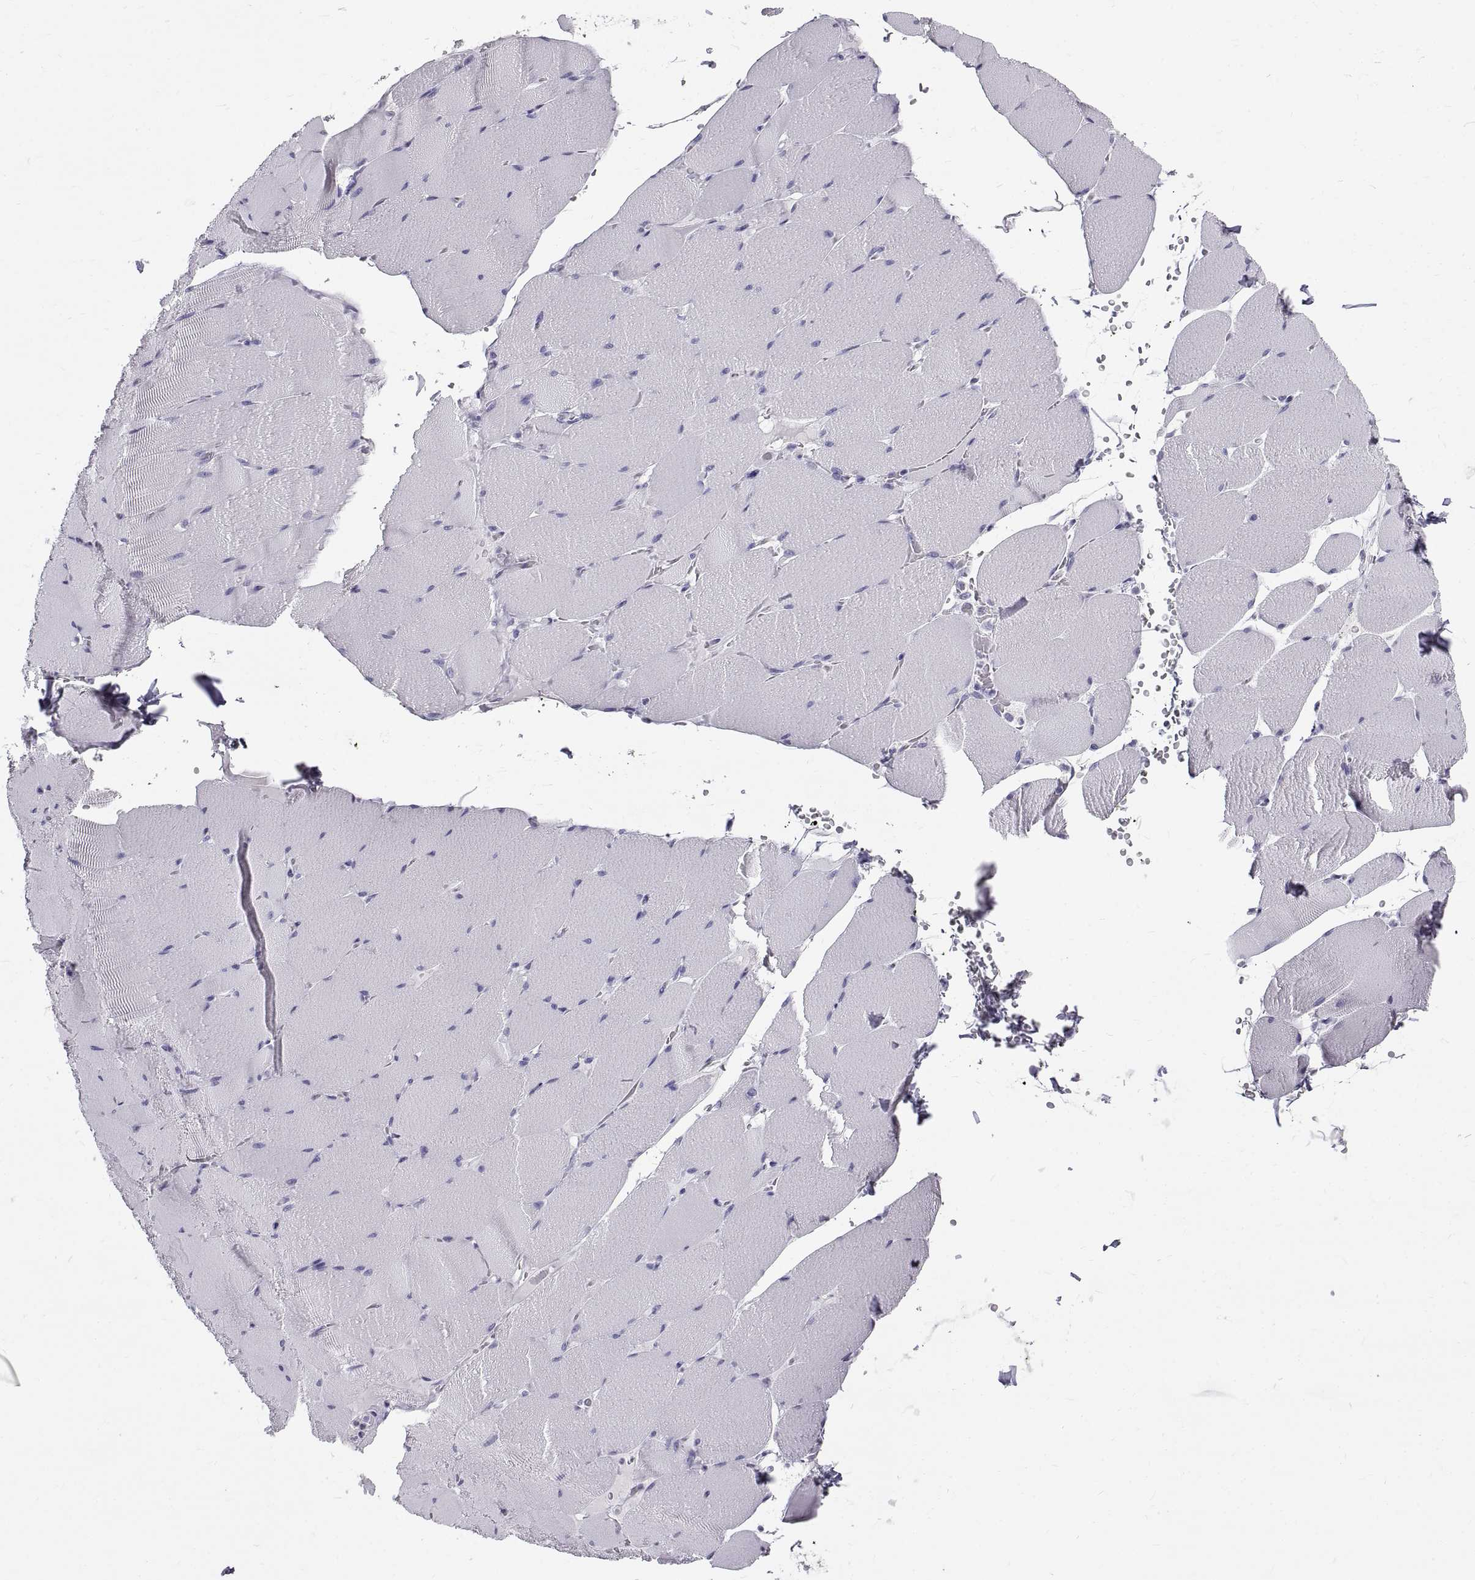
{"staining": {"intensity": "negative", "quantity": "none", "location": "none"}, "tissue": "skeletal muscle", "cell_type": "Myocytes", "image_type": "normal", "snomed": [{"axis": "morphology", "description": "Normal tissue, NOS"}, {"axis": "topography", "description": "Skeletal muscle"}], "caption": "A high-resolution micrograph shows IHC staining of normal skeletal muscle, which displays no significant staining in myocytes. (Brightfield microscopy of DAB IHC at high magnification).", "gene": "GNG12", "patient": {"sex": "male", "age": 56}}